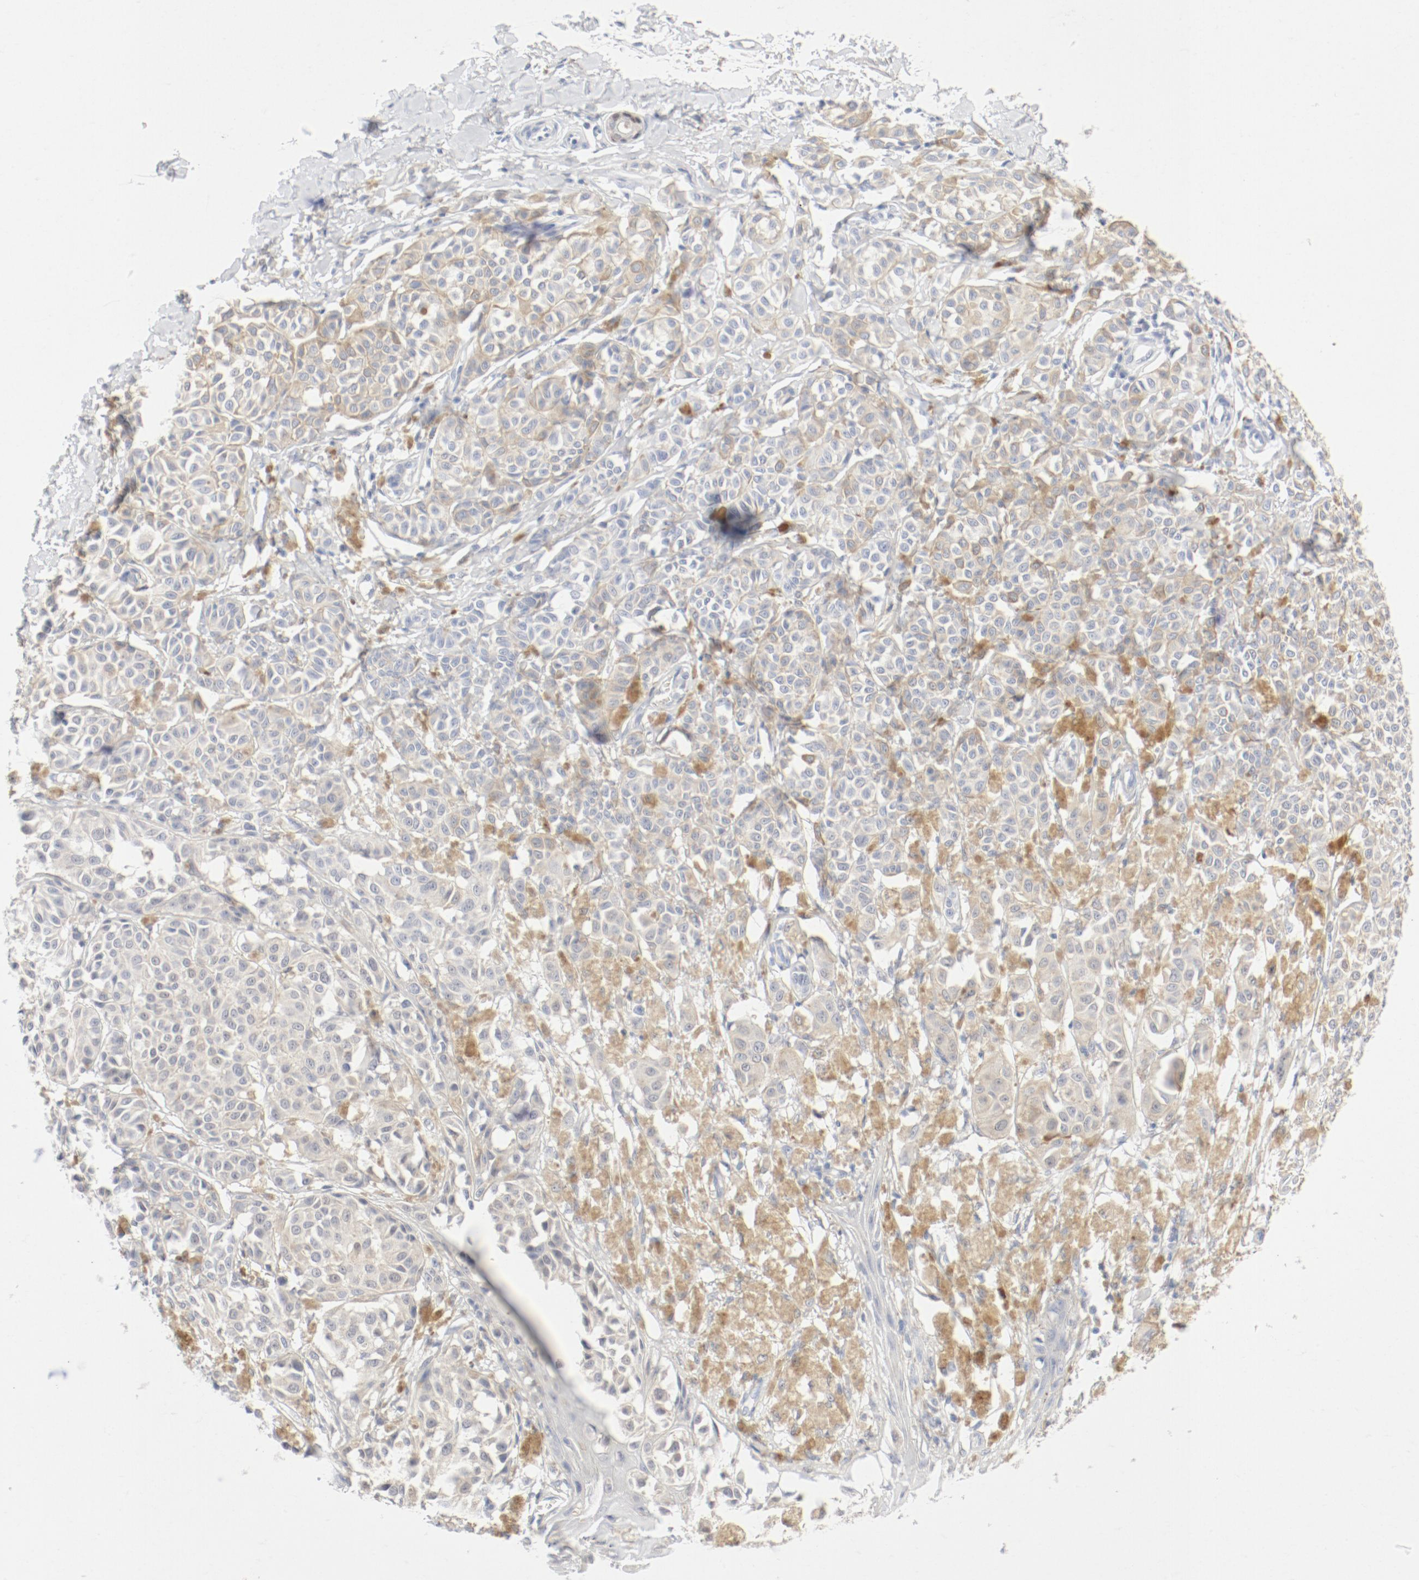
{"staining": {"intensity": "moderate", "quantity": "25%-75%", "location": "cytoplasmic/membranous"}, "tissue": "melanoma", "cell_type": "Tumor cells", "image_type": "cancer", "snomed": [{"axis": "morphology", "description": "Malignant melanoma, NOS"}, {"axis": "topography", "description": "Skin"}], "caption": "Protein expression analysis of malignant melanoma exhibits moderate cytoplasmic/membranous staining in about 25%-75% of tumor cells. The protein of interest is stained brown, and the nuclei are stained in blue (DAB IHC with brightfield microscopy, high magnification).", "gene": "PGM1", "patient": {"sex": "male", "age": 76}}